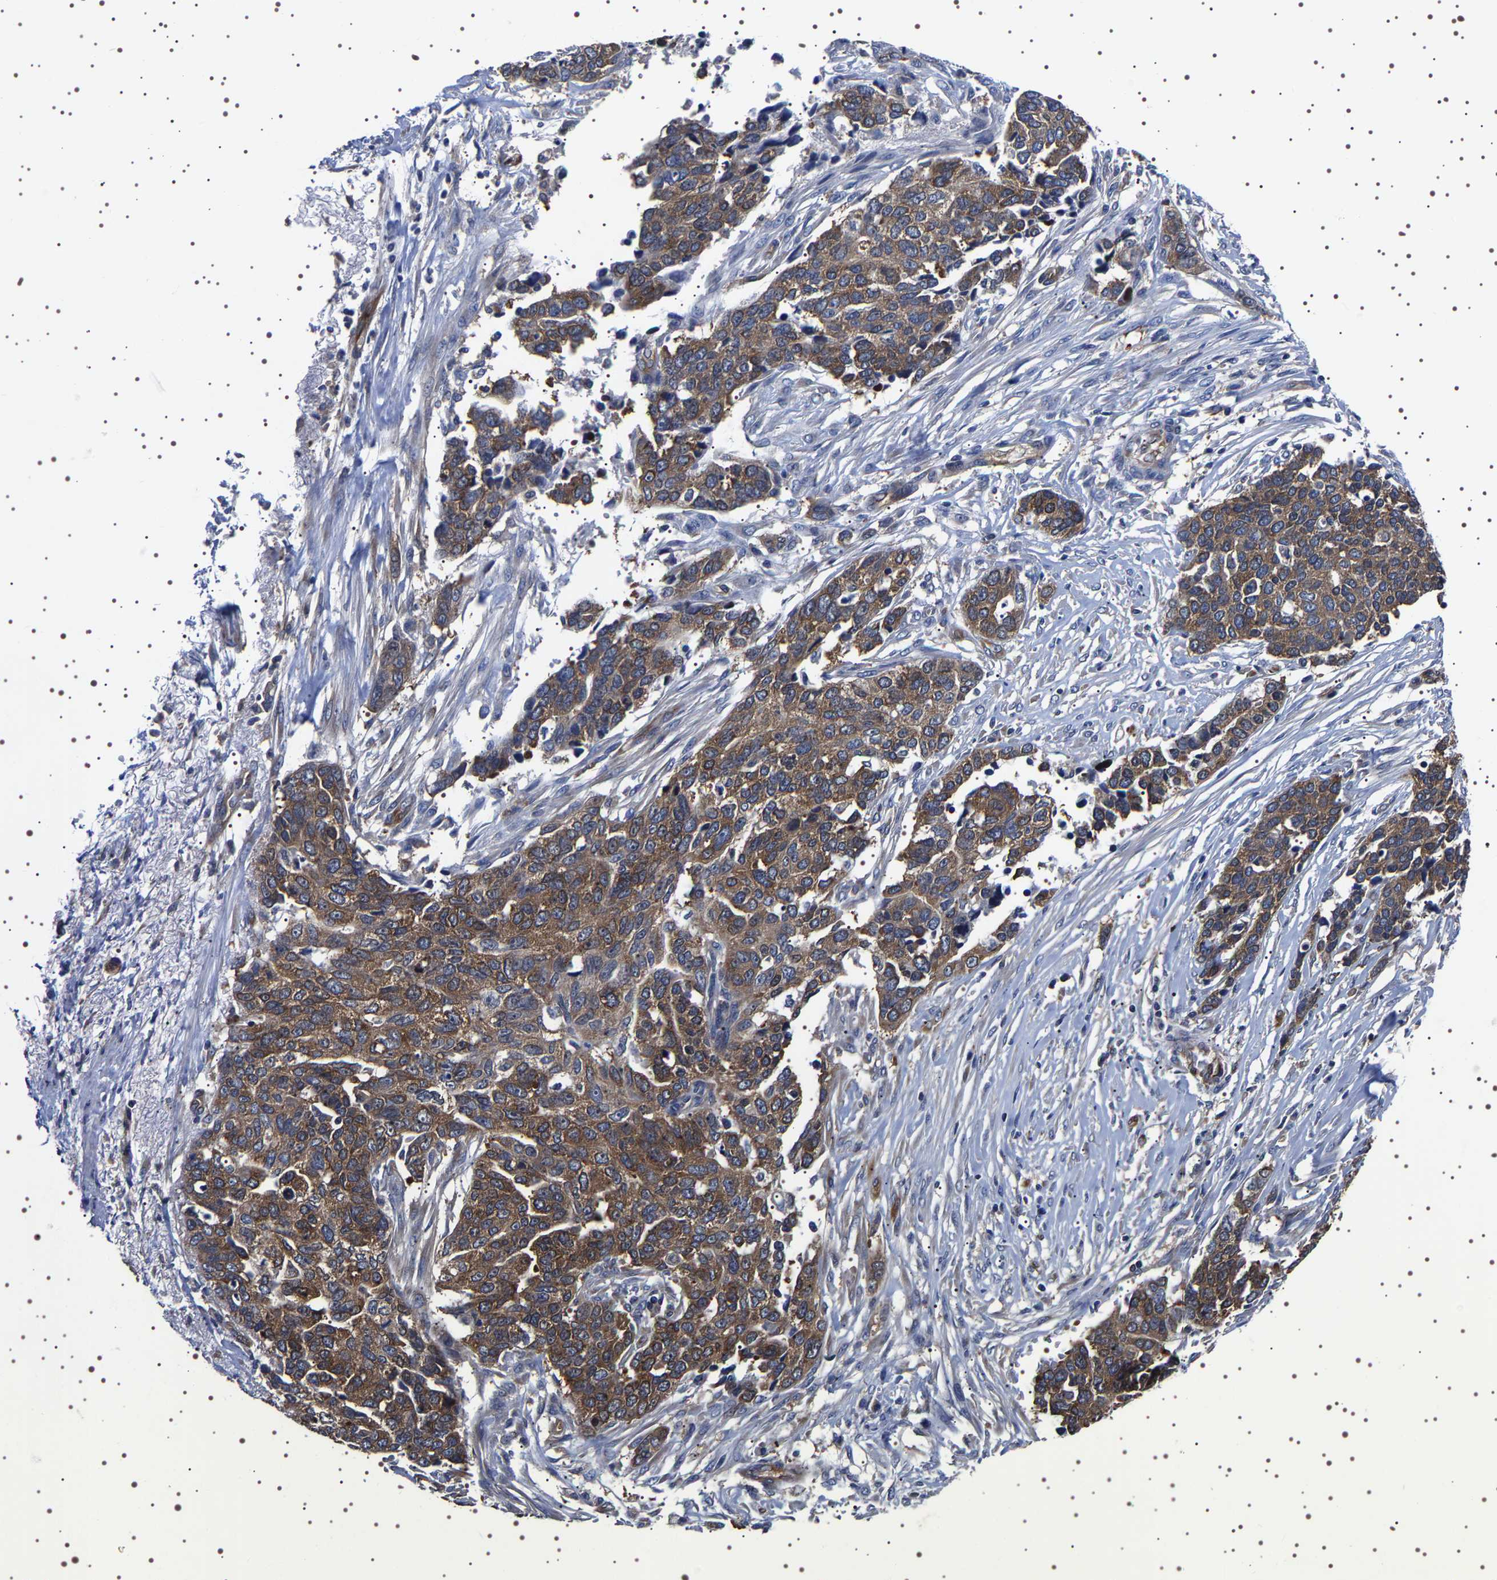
{"staining": {"intensity": "moderate", "quantity": ">75%", "location": "cytoplasmic/membranous"}, "tissue": "ovarian cancer", "cell_type": "Tumor cells", "image_type": "cancer", "snomed": [{"axis": "morphology", "description": "Cystadenocarcinoma, serous, NOS"}, {"axis": "topography", "description": "Ovary"}], "caption": "There is medium levels of moderate cytoplasmic/membranous expression in tumor cells of ovarian cancer (serous cystadenocarcinoma), as demonstrated by immunohistochemical staining (brown color).", "gene": "DARS1", "patient": {"sex": "female", "age": 44}}